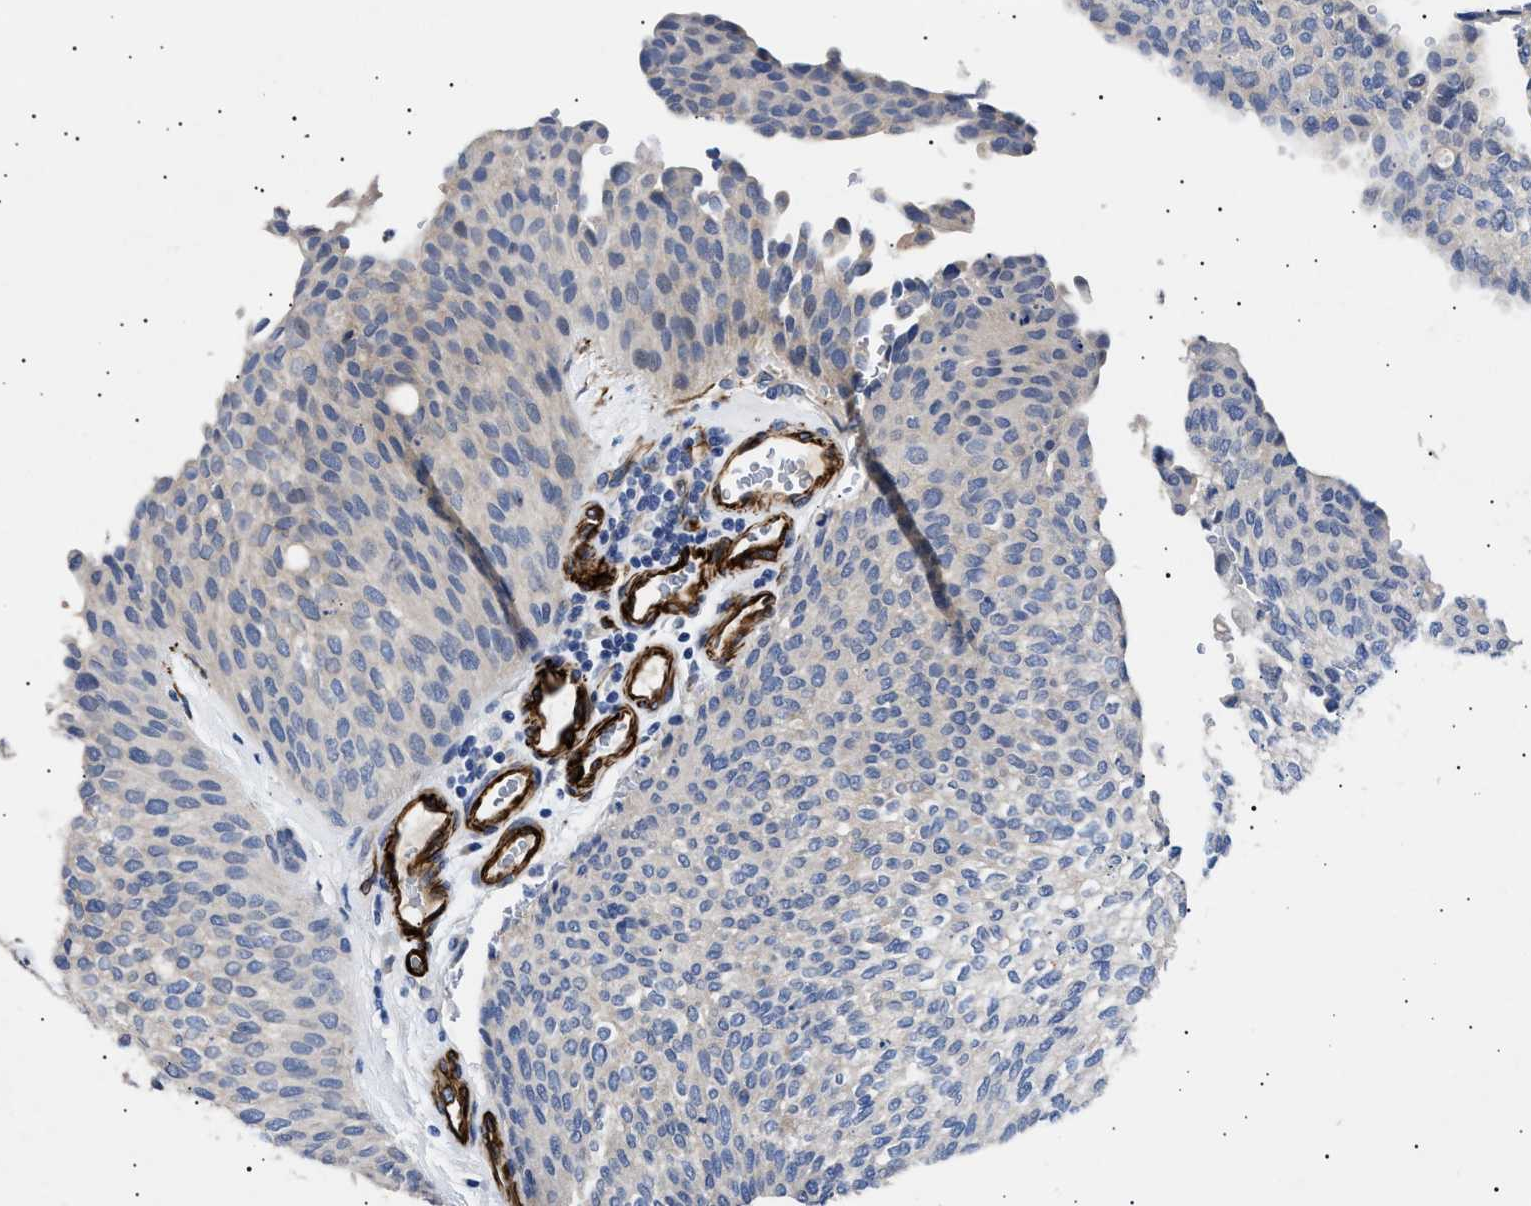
{"staining": {"intensity": "negative", "quantity": "none", "location": "none"}, "tissue": "urothelial cancer", "cell_type": "Tumor cells", "image_type": "cancer", "snomed": [{"axis": "morphology", "description": "Urothelial carcinoma, Low grade"}, {"axis": "topography", "description": "Urinary bladder"}], "caption": "Tumor cells show no significant protein staining in low-grade urothelial carcinoma.", "gene": "OLFML2A", "patient": {"sex": "female", "age": 79}}